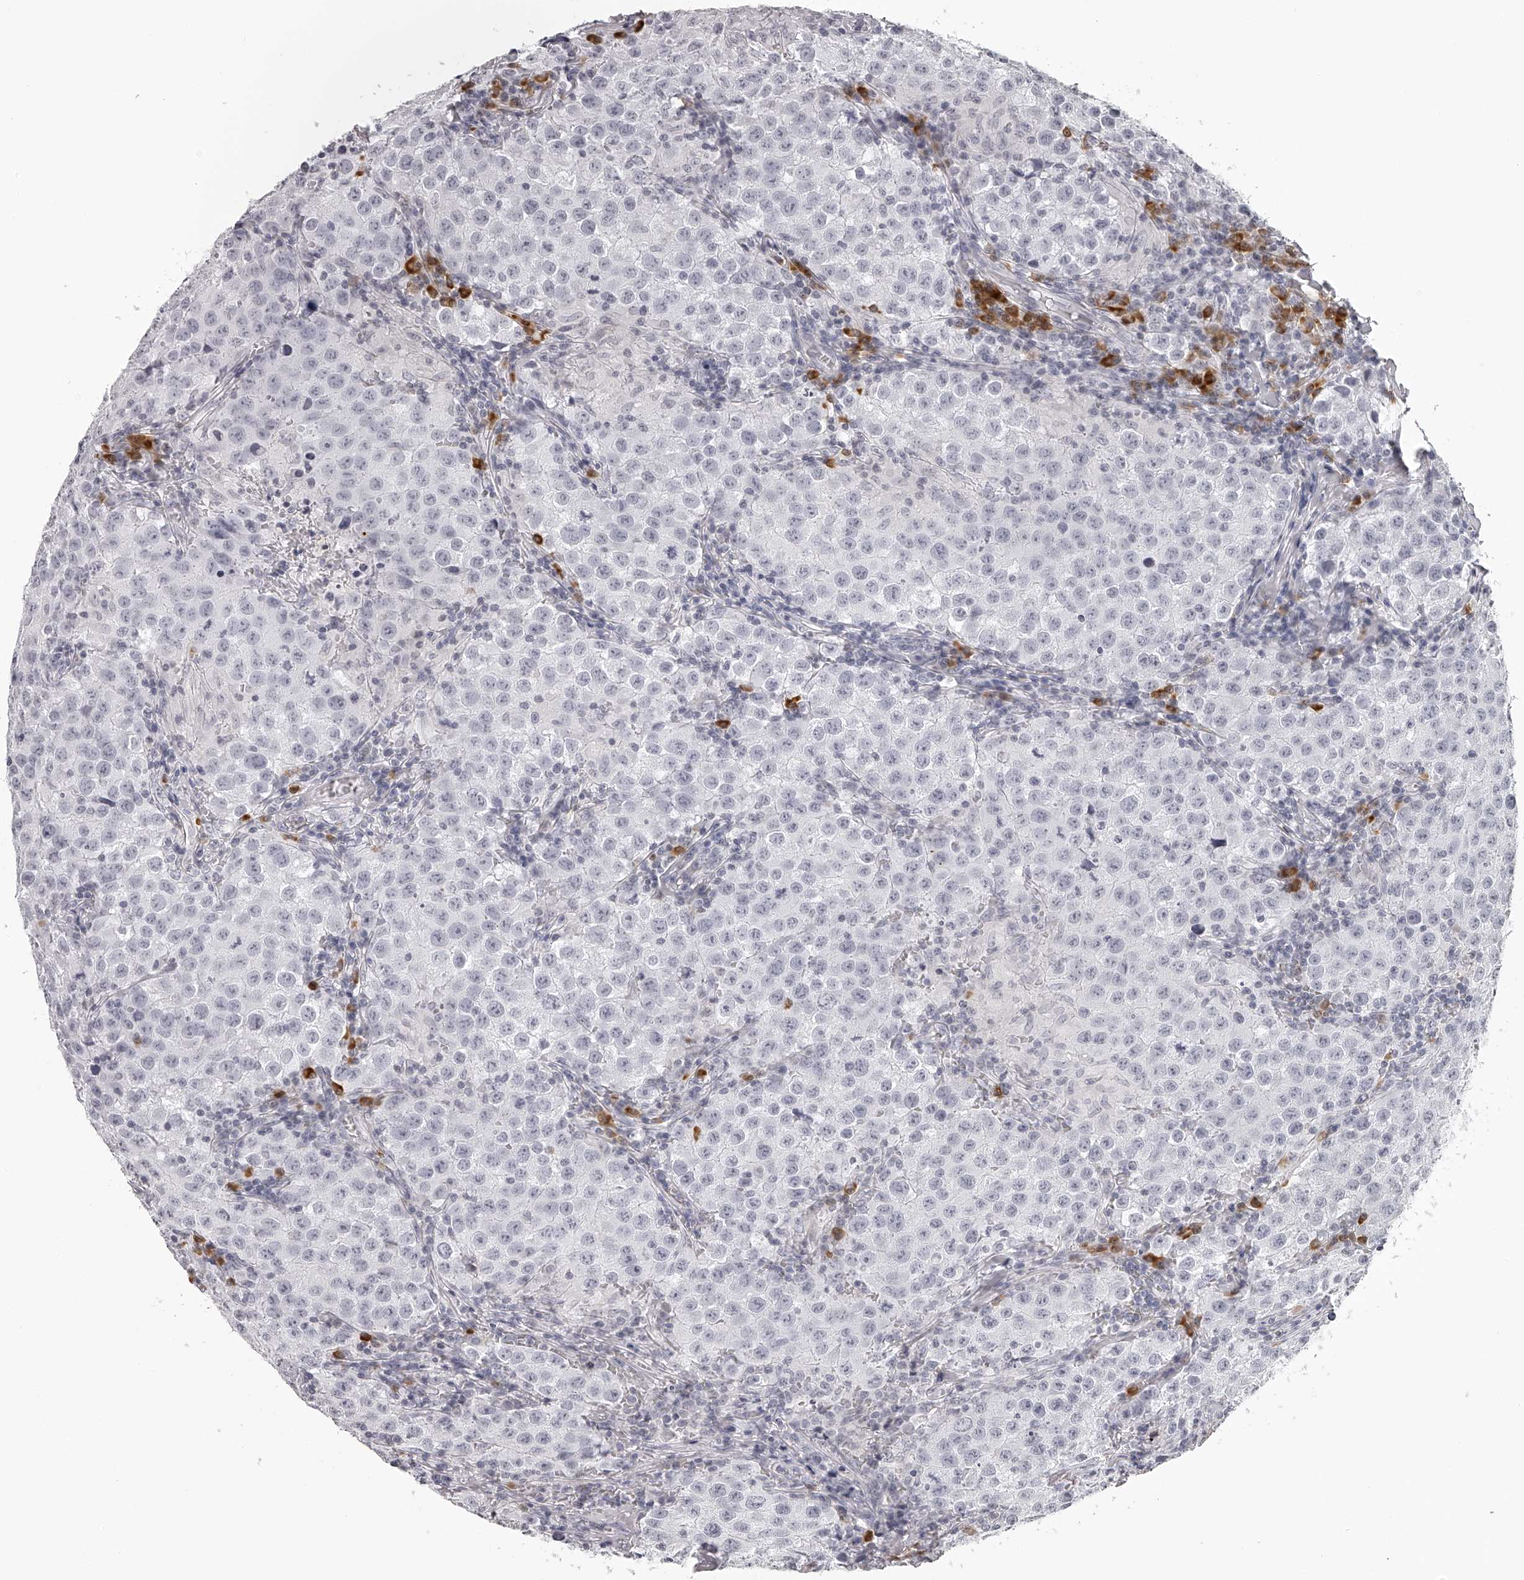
{"staining": {"intensity": "negative", "quantity": "none", "location": "none"}, "tissue": "testis cancer", "cell_type": "Tumor cells", "image_type": "cancer", "snomed": [{"axis": "morphology", "description": "Seminoma, NOS"}, {"axis": "morphology", "description": "Carcinoma, Embryonal, NOS"}, {"axis": "topography", "description": "Testis"}], "caption": "Histopathology image shows no significant protein expression in tumor cells of testis embryonal carcinoma.", "gene": "SEC11C", "patient": {"sex": "male", "age": 43}}